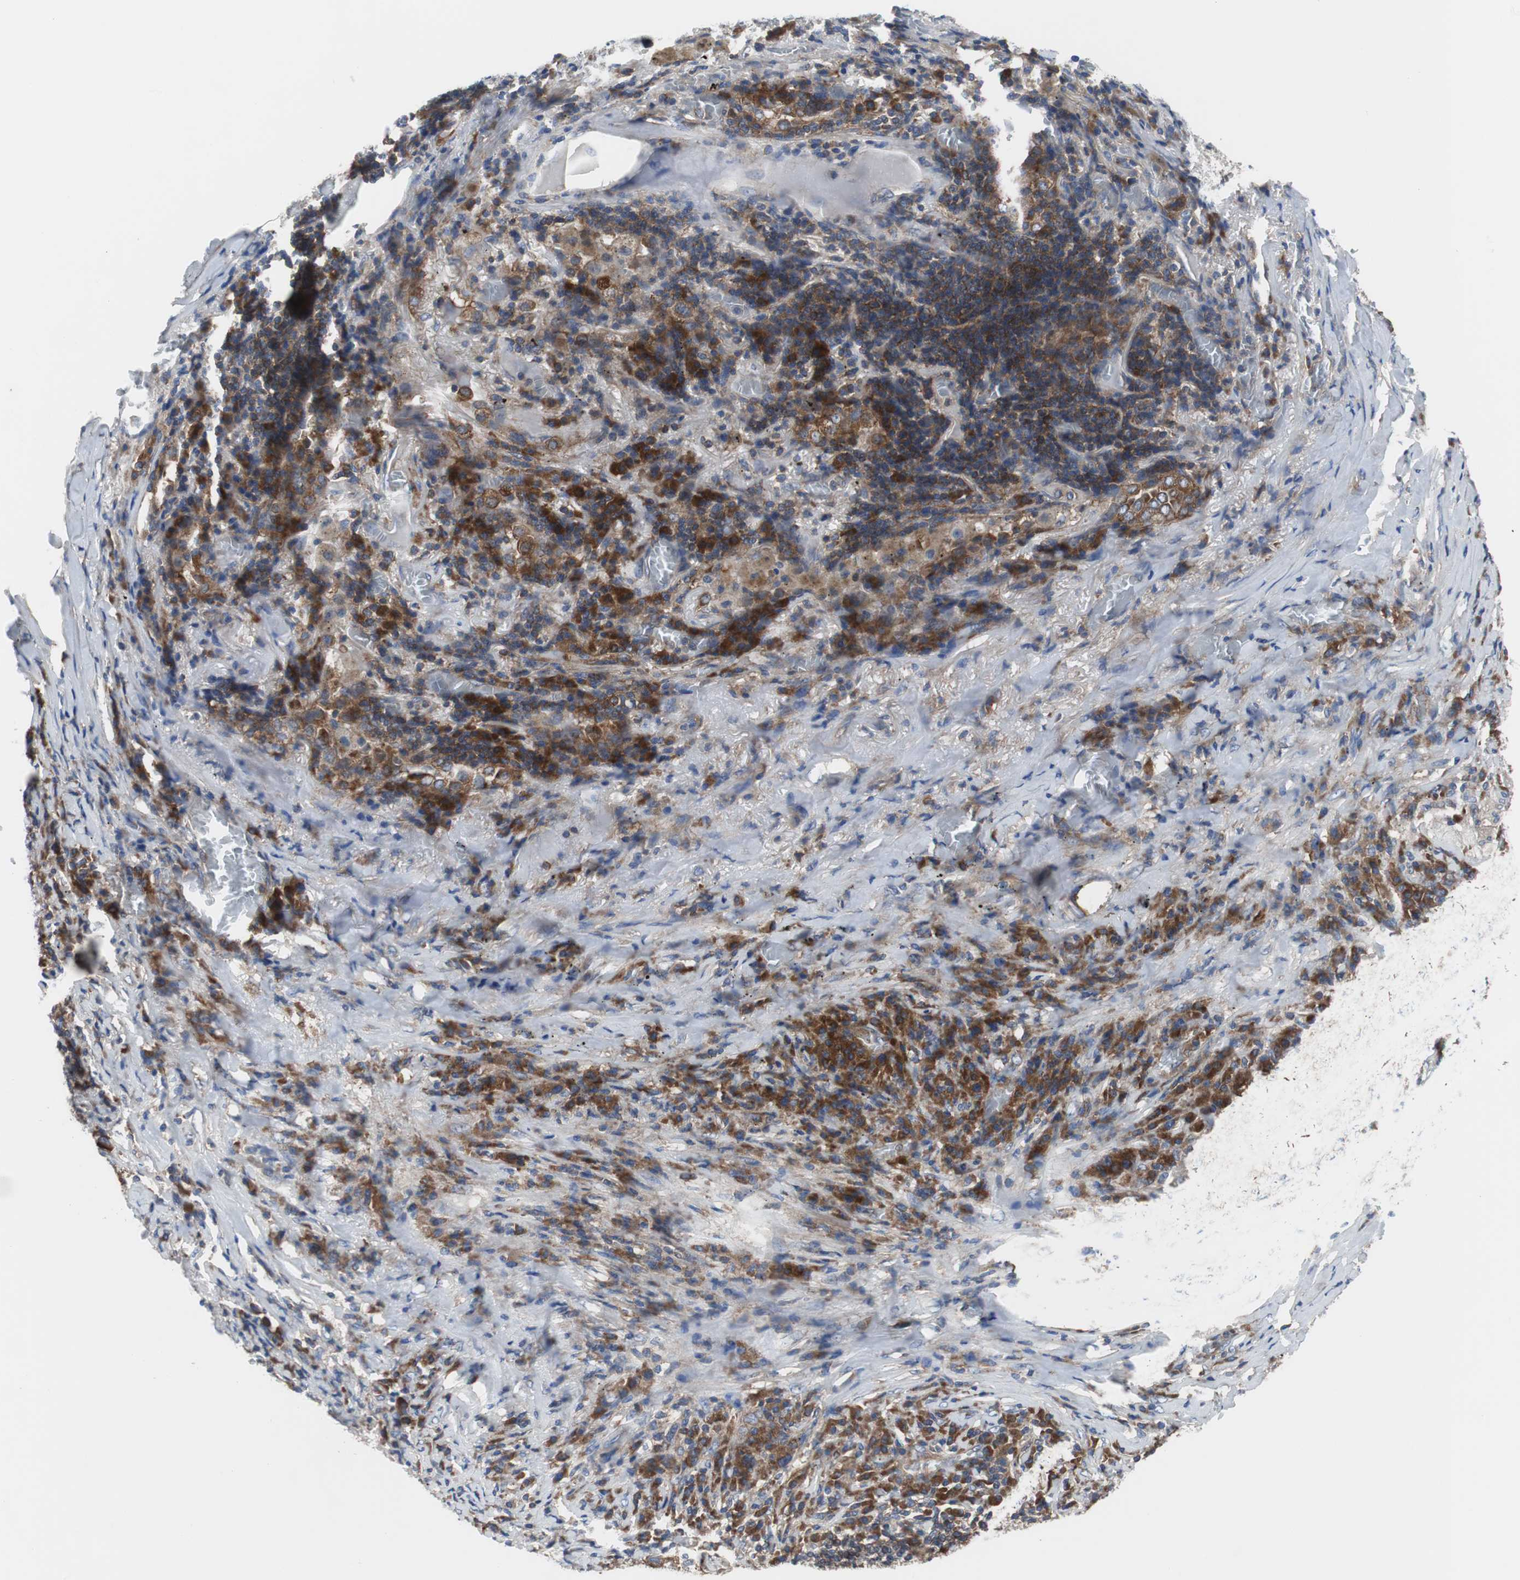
{"staining": {"intensity": "moderate", "quantity": ">75%", "location": "cytoplasmic/membranous"}, "tissue": "lung cancer", "cell_type": "Tumor cells", "image_type": "cancer", "snomed": [{"axis": "morphology", "description": "Squamous cell carcinoma, NOS"}, {"axis": "topography", "description": "Lung"}], "caption": "Tumor cells demonstrate moderate cytoplasmic/membranous expression in about >75% of cells in lung cancer (squamous cell carcinoma).", "gene": "BRAF", "patient": {"sex": "male", "age": 57}}